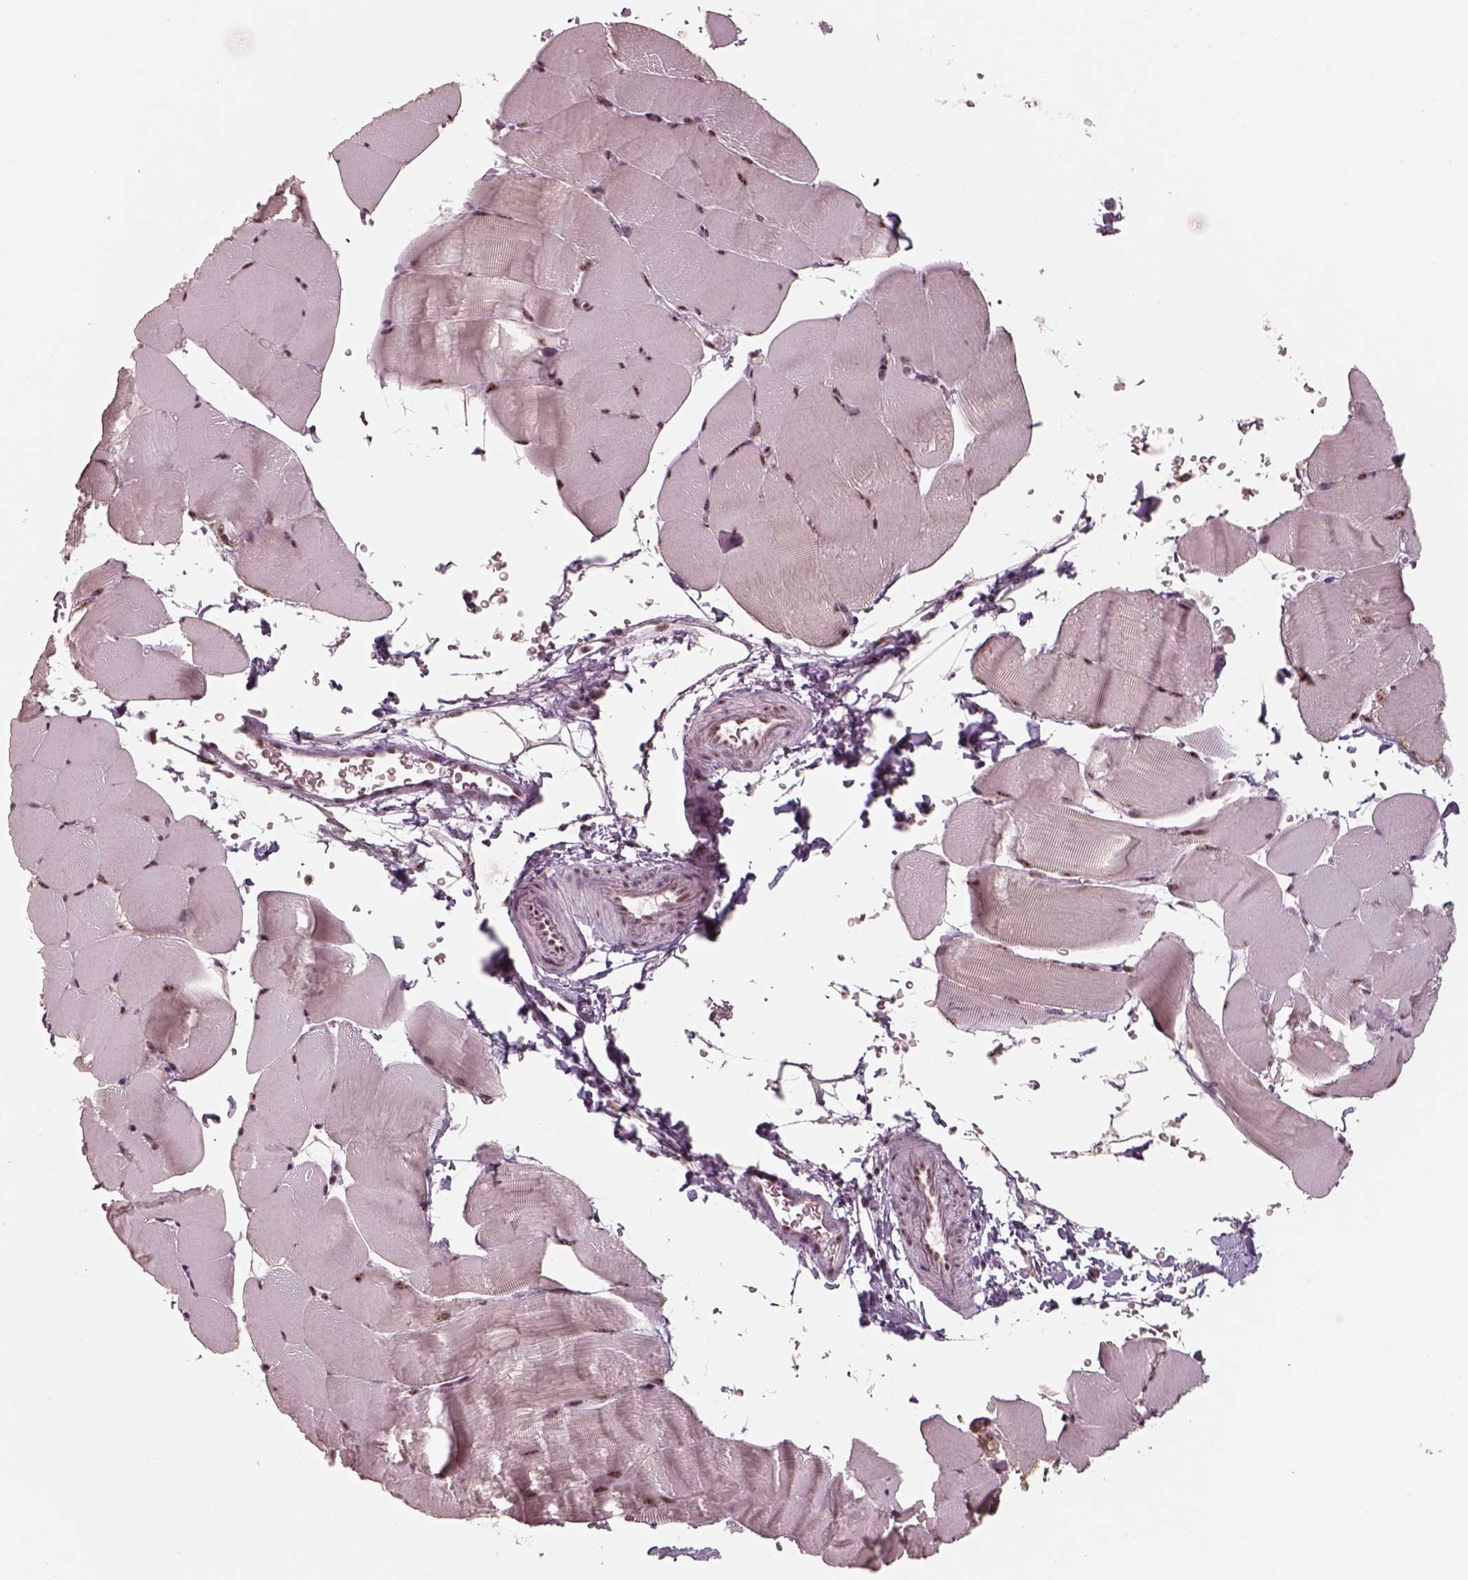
{"staining": {"intensity": "strong", "quantity": ">75%", "location": "nuclear"}, "tissue": "skeletal muscle", "cell_type": "Myocytes", "image_type": "normal", "snomed": [{"axis": "morphology", "description": "Normal tissue, NOS"}, {"axis": "topography", "description": "Skeletal muscle"}], "caption": "Immunohistochemistry (IHC) staining of unremarkable skeletal muscle, which demonstrates high levels of strong nuclear staining in about >75% of myocytes indicating strong nuclear protein expression. The staining was performed using DAB (brown) for protein detection and nuclei were counterstained in hematoxylin (blue).", "gene": "ATXN7L3", "patient": {"sex": "female", "age": 37}}